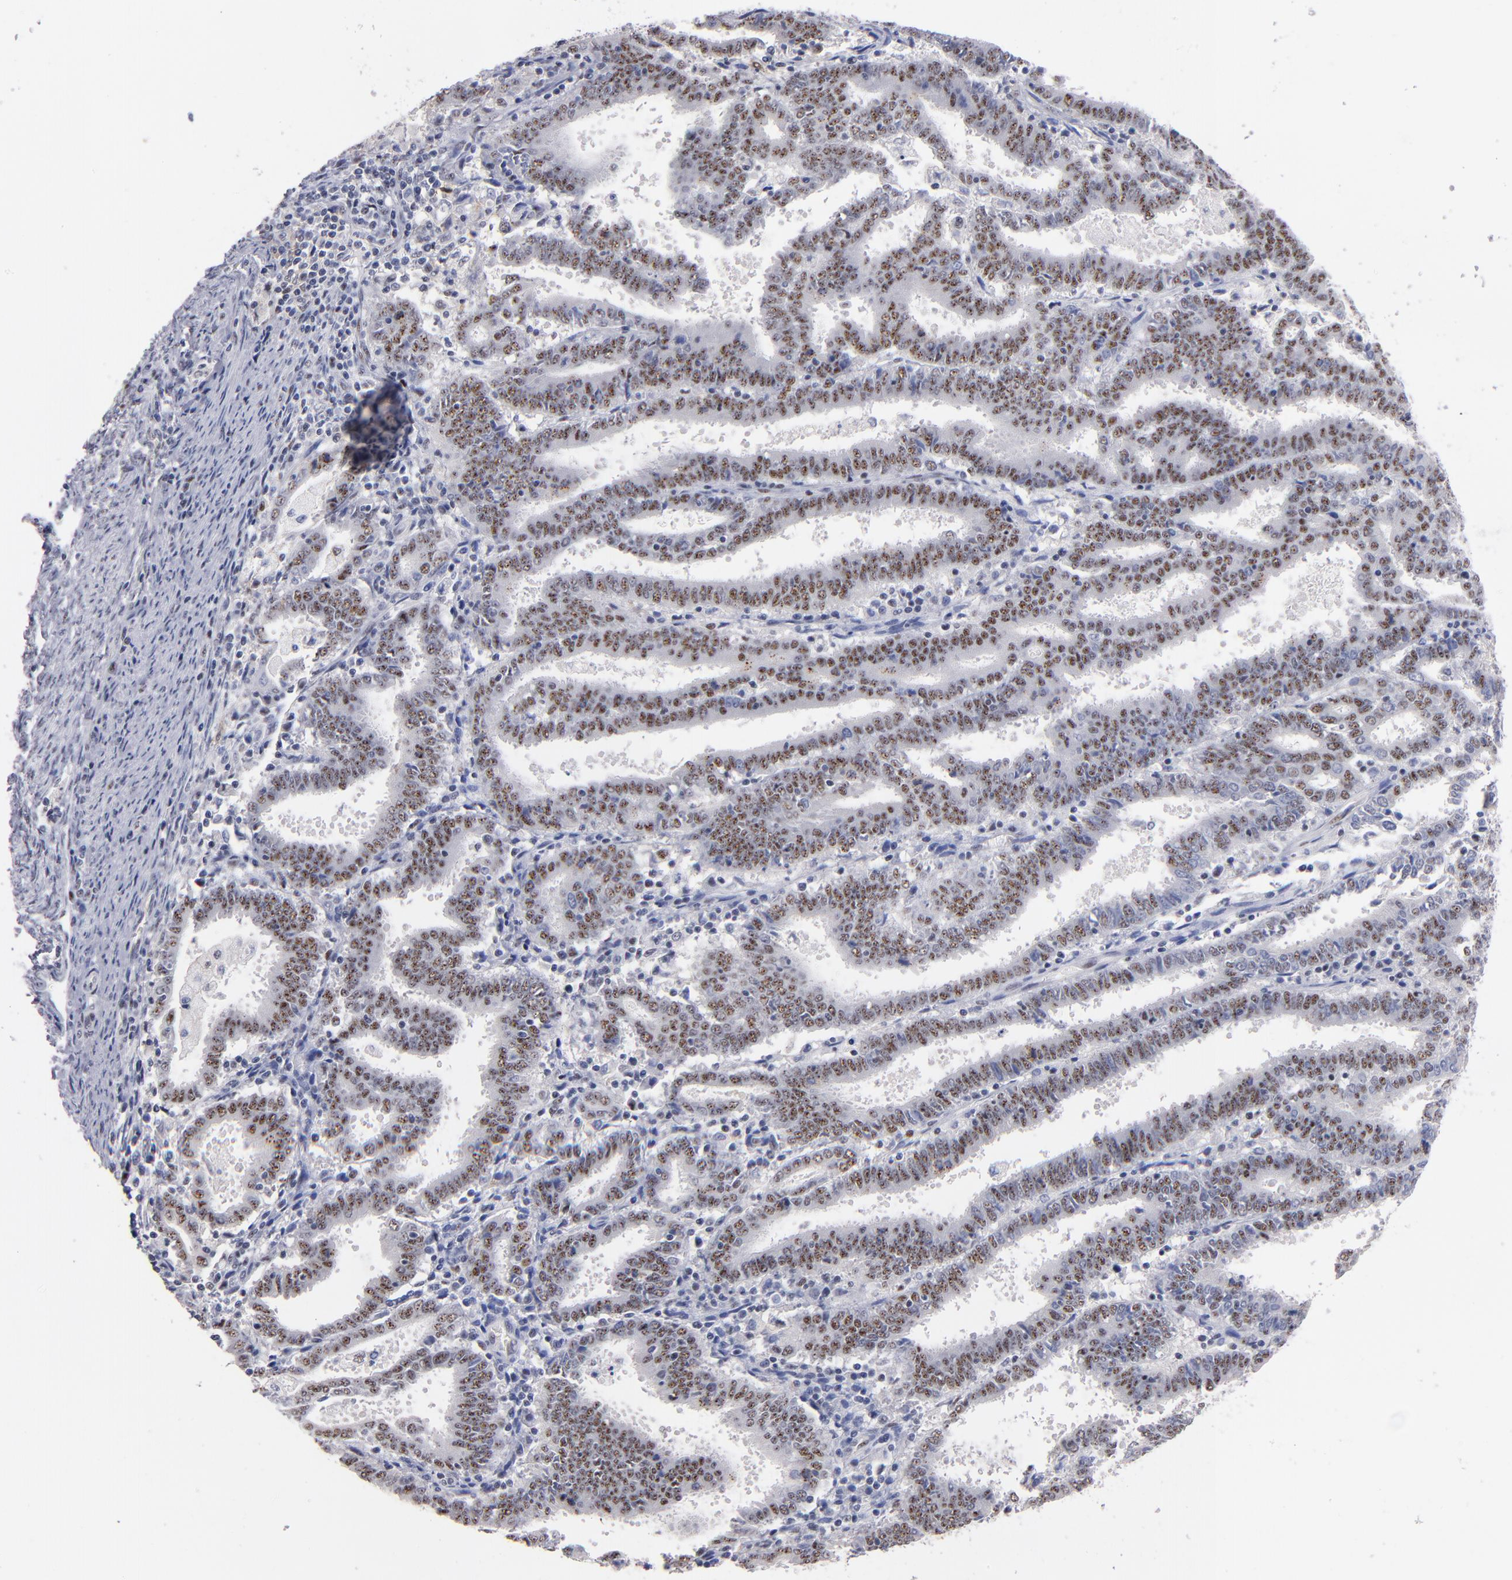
{"staining": {"intensity": "moderate", "quantity": "25%-75%", "location": "nuclear"}, "tissue": "endometrial cancer", "cell_type": "Tumor cells", "image_type": "cancer", "snomed": [{"axis": "morphology", "description": "Adenocarcinoma, NOS"}, {"axis": "topography", "description": "Uterus"}], "caption": "Endometrial cancer (adenocarcinoma) stained with a brown dye exhibits moderate nuclear positive positivity in about 25%-75% of tumor cells.", "gene": "RAF1", "patient": {"sex": "female", "age": 83}}